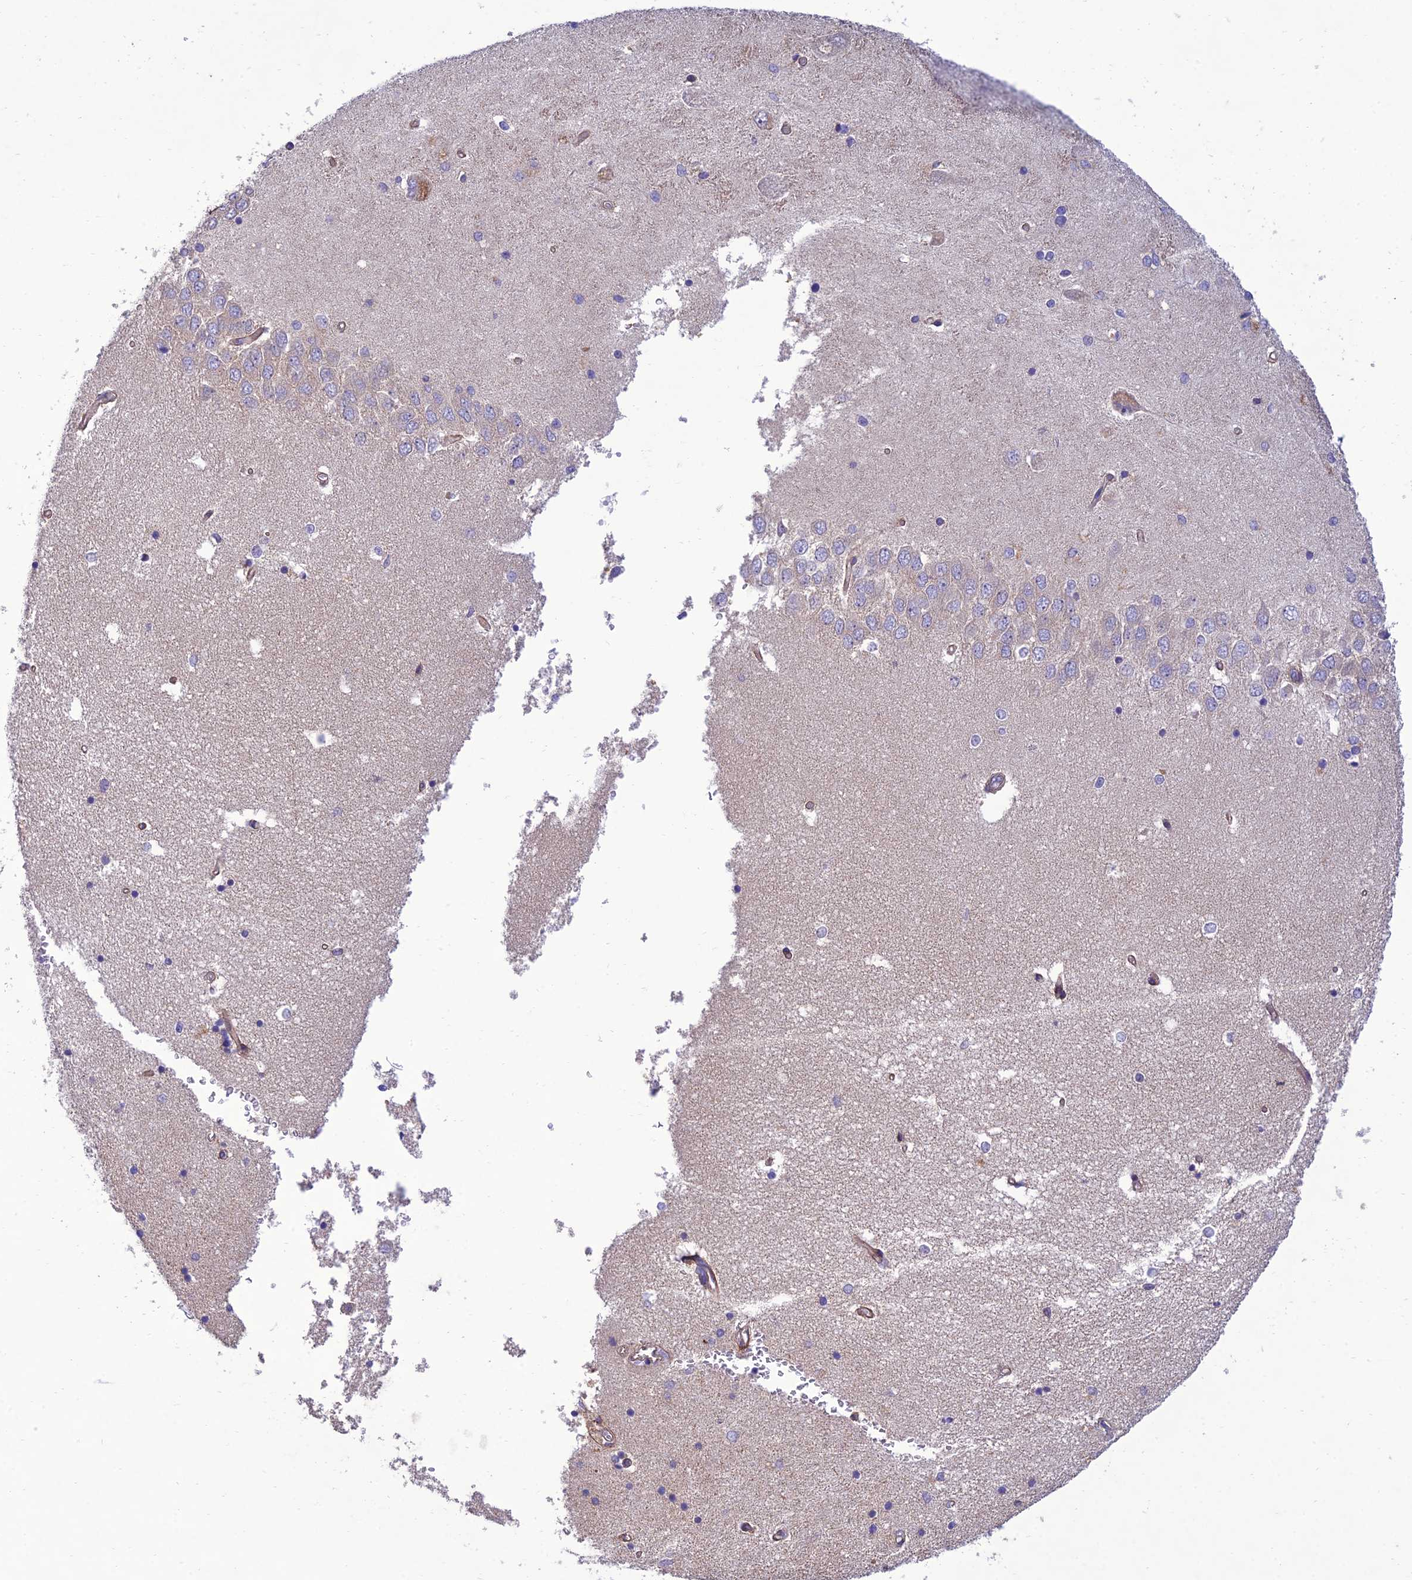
{"staining": {"intensity": "weak", "quantity": "<25%", "location": "cytoplasmic/membranous"}, "tissue": "hippocampus", "cell_type": "Glial cells", "image_type": "normal", "snomed": [{"axis": "morphology", "description": "Normal tissue, NOS"}, {"axis": "topography", "description": "Hippocampus"}], "caption": "Immunohistochemical staining of unremarkable human hippocampus reveals no significant expression in glial cells.", "gene": "IRAK3", "patient": {"sex": "male", "age": 45}}